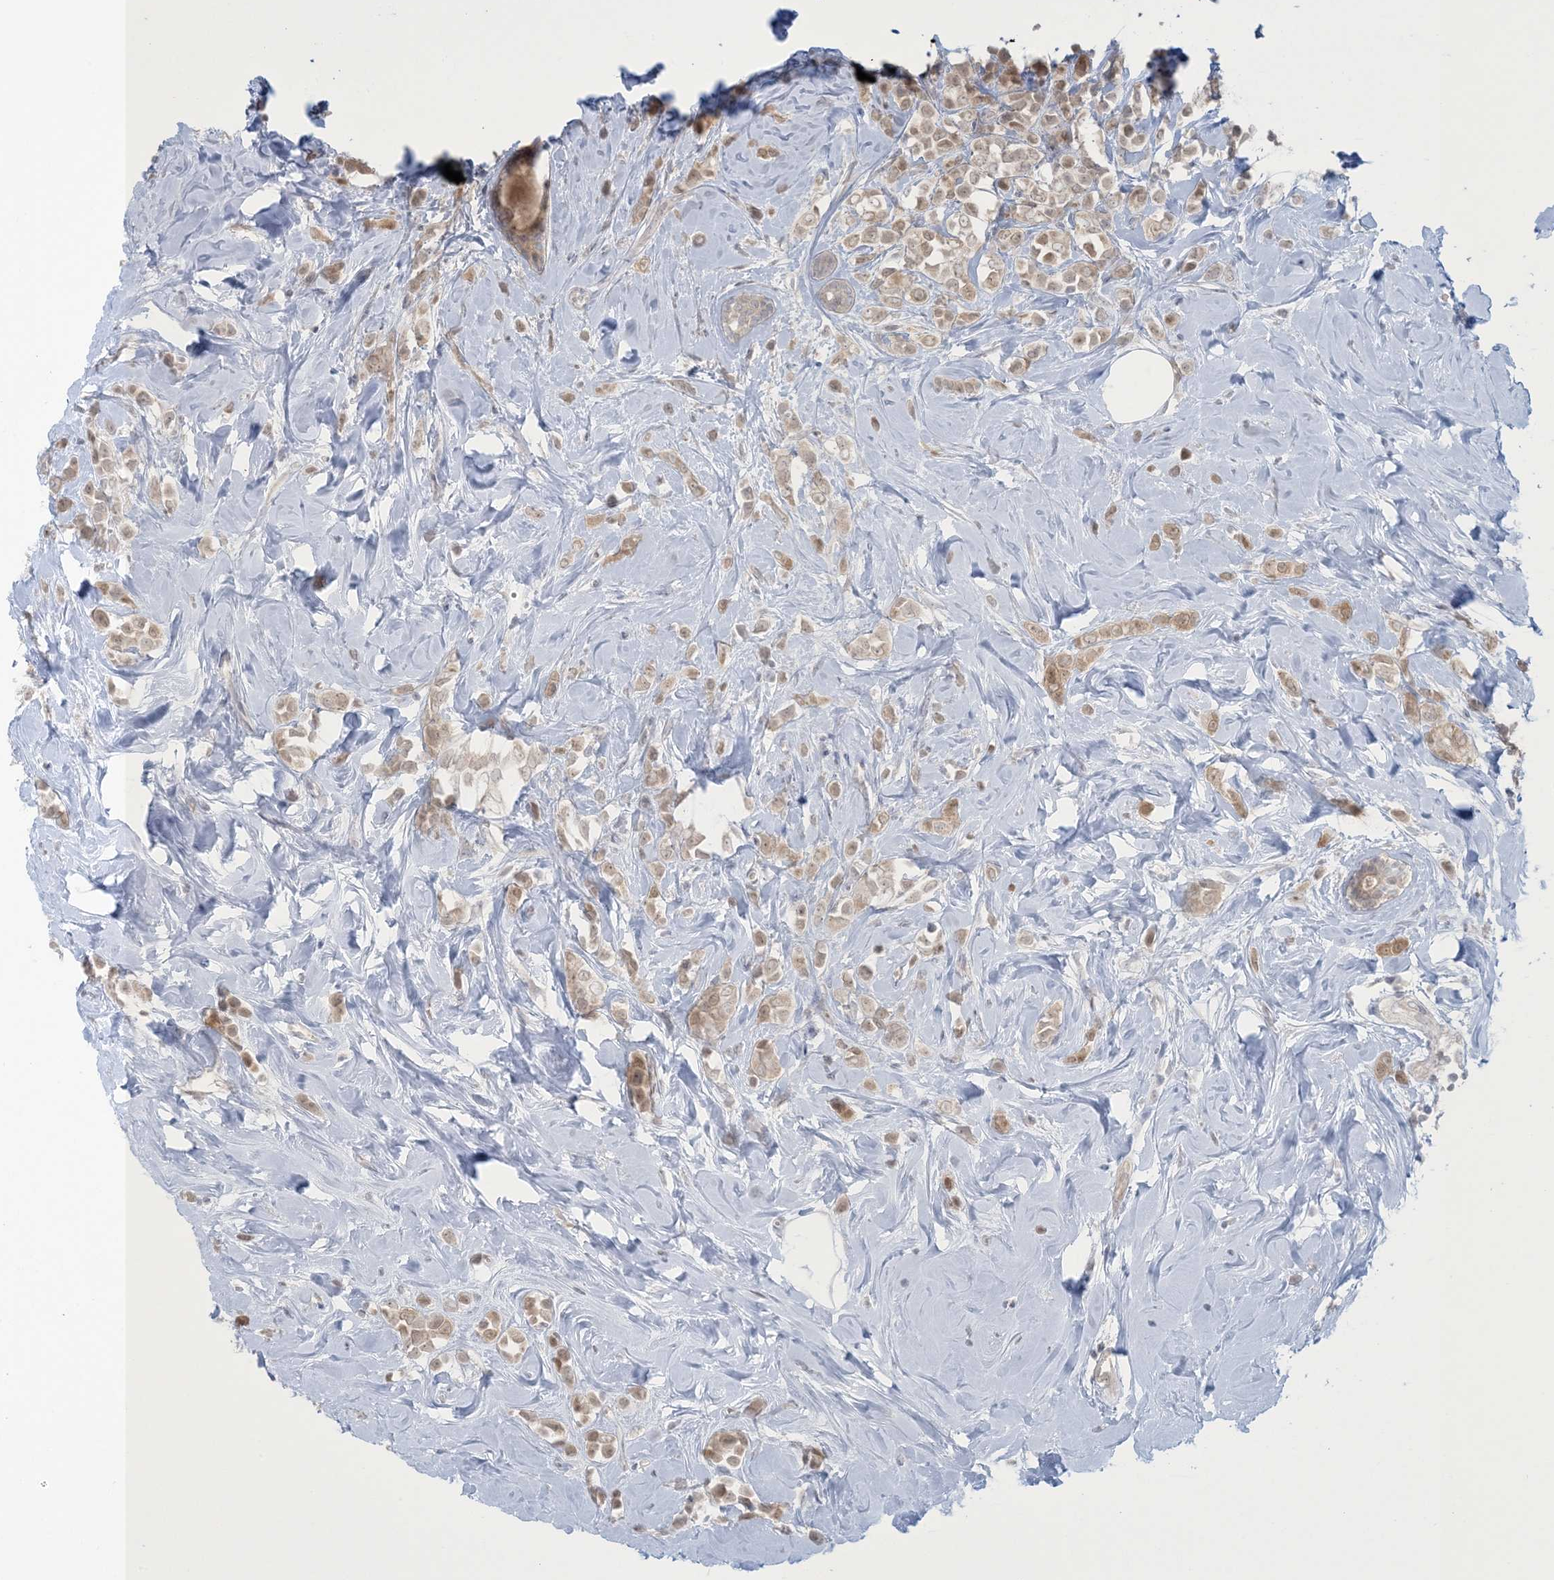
{"staining": {"intensity": "moderate", "quantity": ">75%", "location": "nuclear"}, "tissue": "breast cancer", "cell_type": "Tumor cells", "image_type": "cancer", "snomed": [{"axis": "morphology", "description": "Lobular carcinoma"}, {"axis": "topography", "description": "Breast"}], "caption": "Immunohistochemistry of breast cancer demonstrates medium levels of moderate nuclear positivity in approximately >75% of tumor cells.", "gene": "NRBP2", "patient": {"sex": "female", "age": 47}}